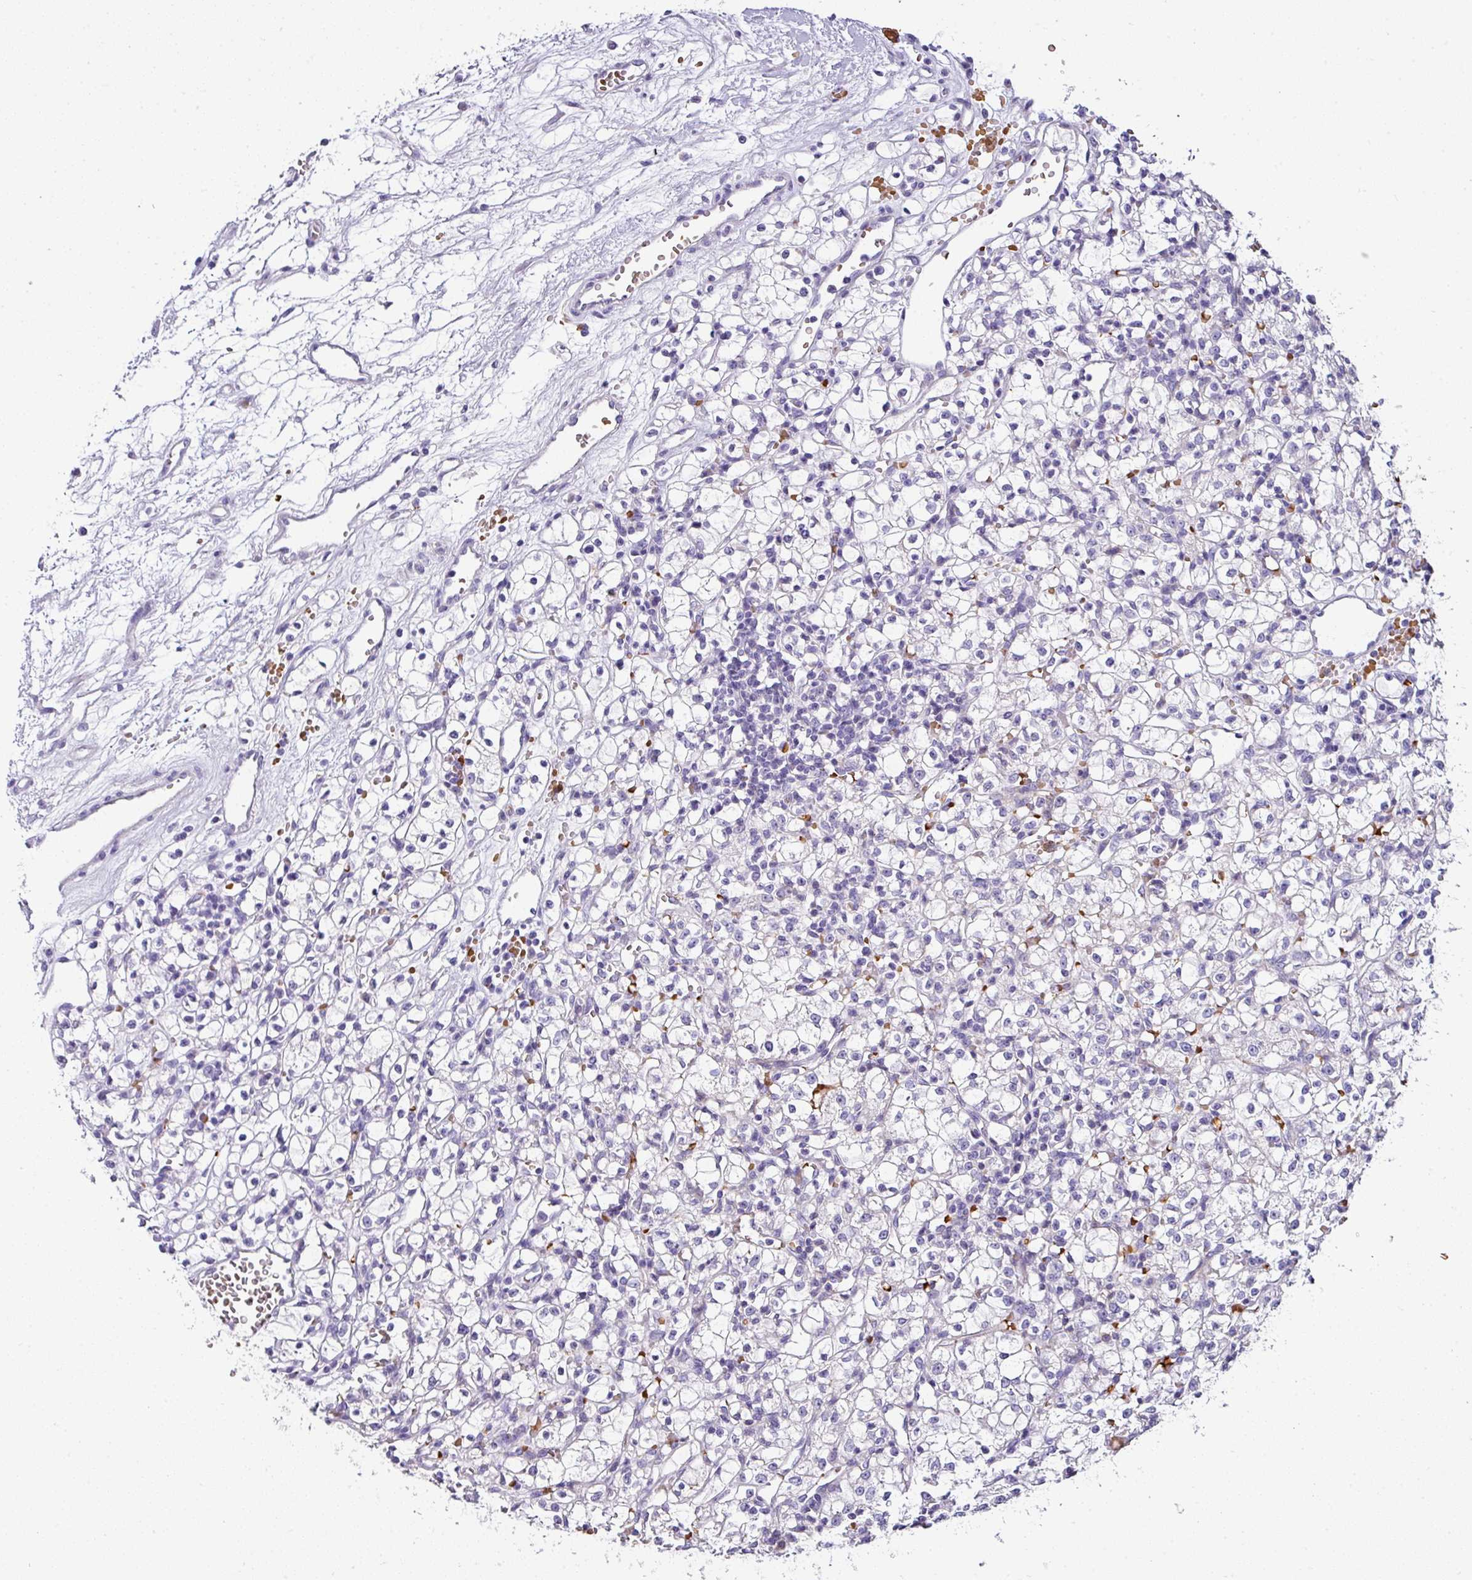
{"staining": {"intensity": "negative", "quantity": "none", "location": "none"}, "tissue": "renal cancer", "cell_type": "Tumor cells", "image_type": "cancer", "snomed": [{"axis": "morphology", "description": "Adenocarcinoma, NOS"}, {"axis": "topography", "description": "Kidney"}], "caption": "Human renal adenocarcinoma stained for a protein using immunohistochemistry displays no positivity in tumor cells.", "gene": "NAPSA", "patient": {"sex": "female", "age": 59}}